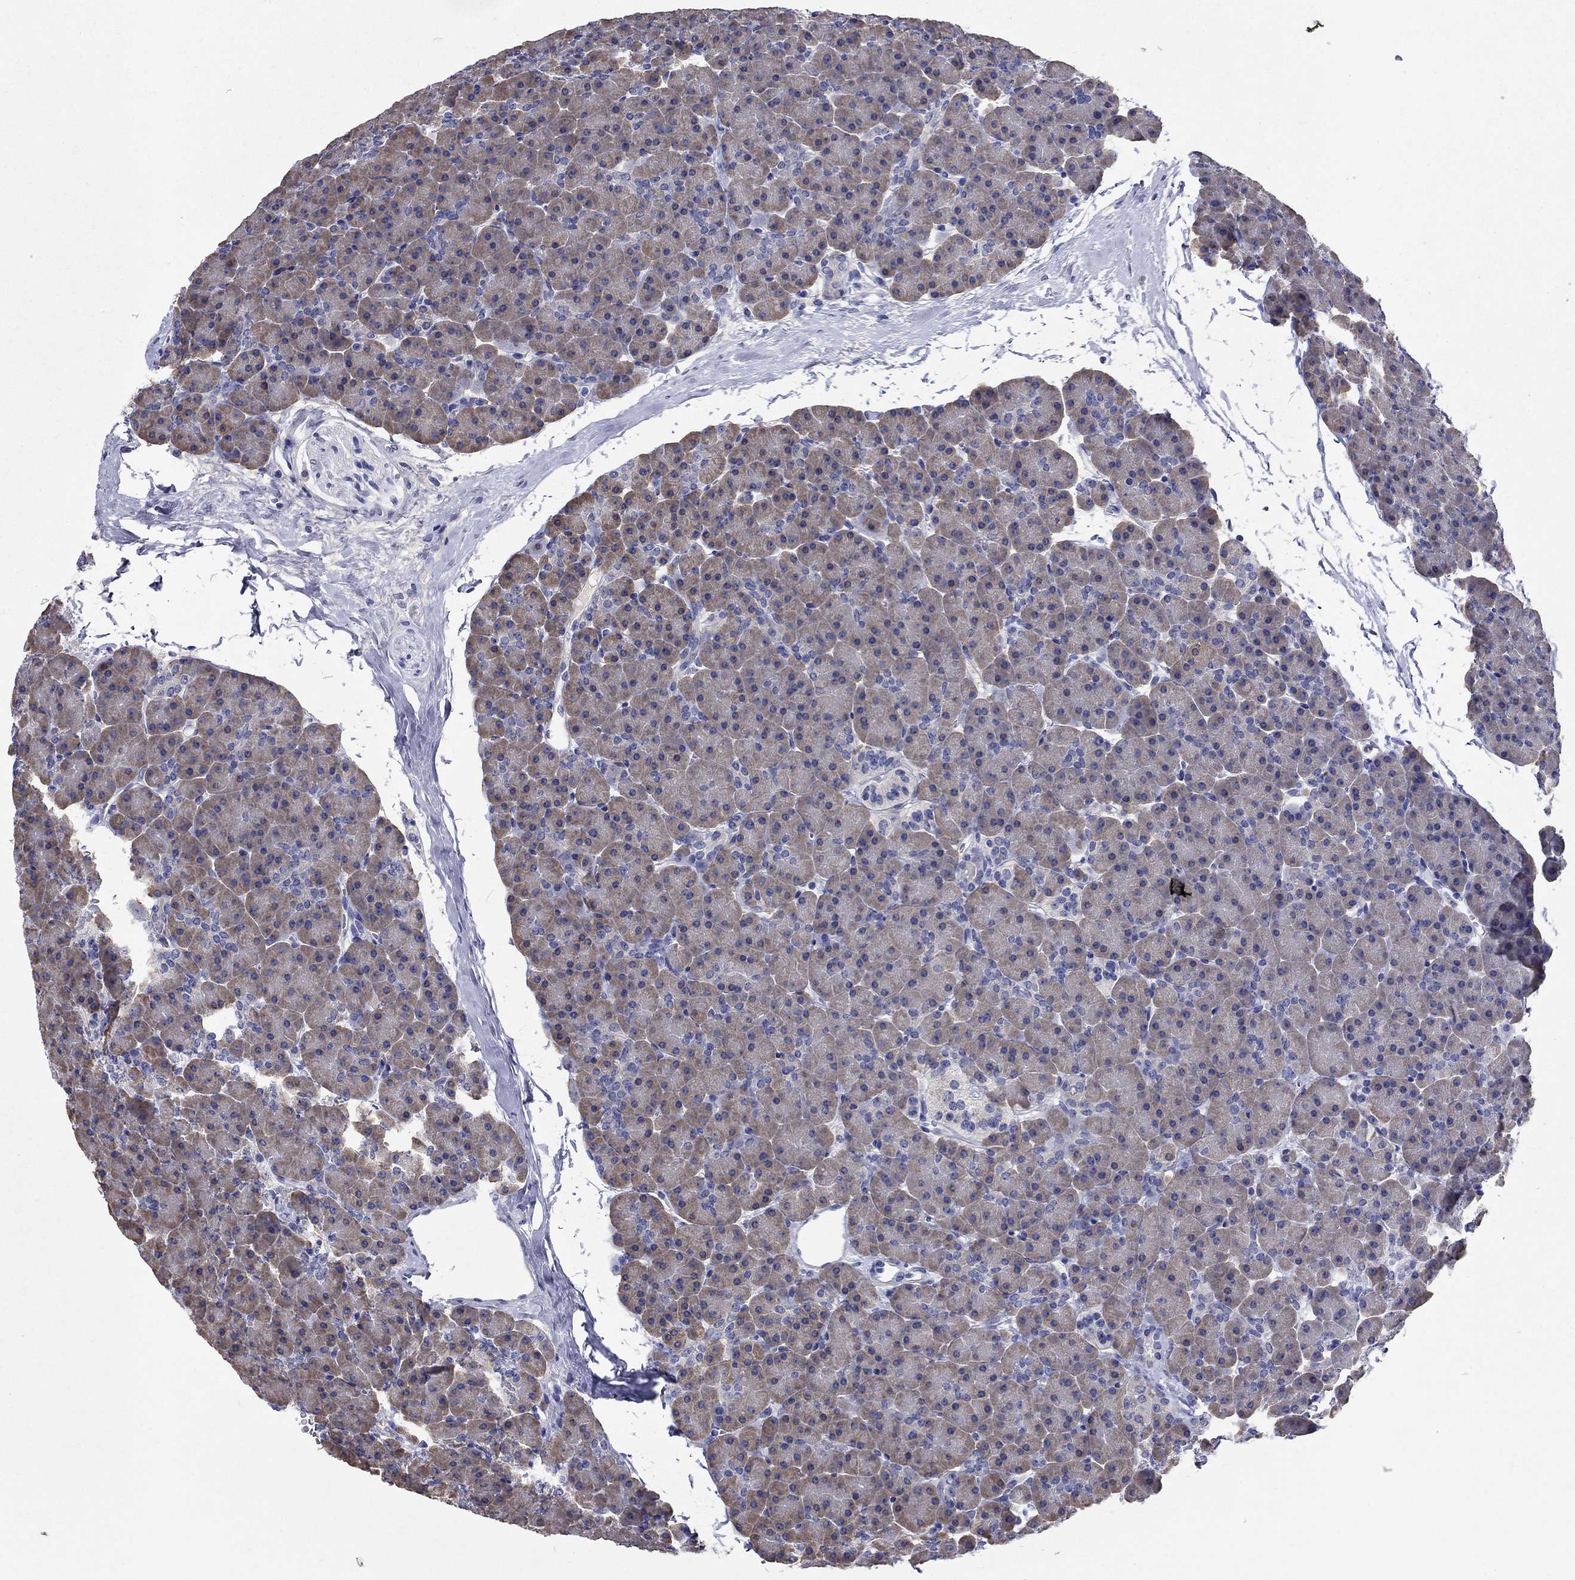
{"staining": {"intensity": "negative", "quantity": "none", "location": "none"}, "tissue": "pancreas", "cell_type": "Exocrine glandular cells", "image_type": "normal", "snomed": [{"axis": "morphology", "description": "Normal tissue, NOS"}, {"axis": "topography", "description": "Pancreas"}], "caption": "IHC of normal pancreas shows no expression in exocrine glandular cells. (DAB (3,3'-diaminobenzidine) immunohistochemistry, high magnification).", "gene": "SULT2B1", "patient": {"sex": "female", "age": 44}}